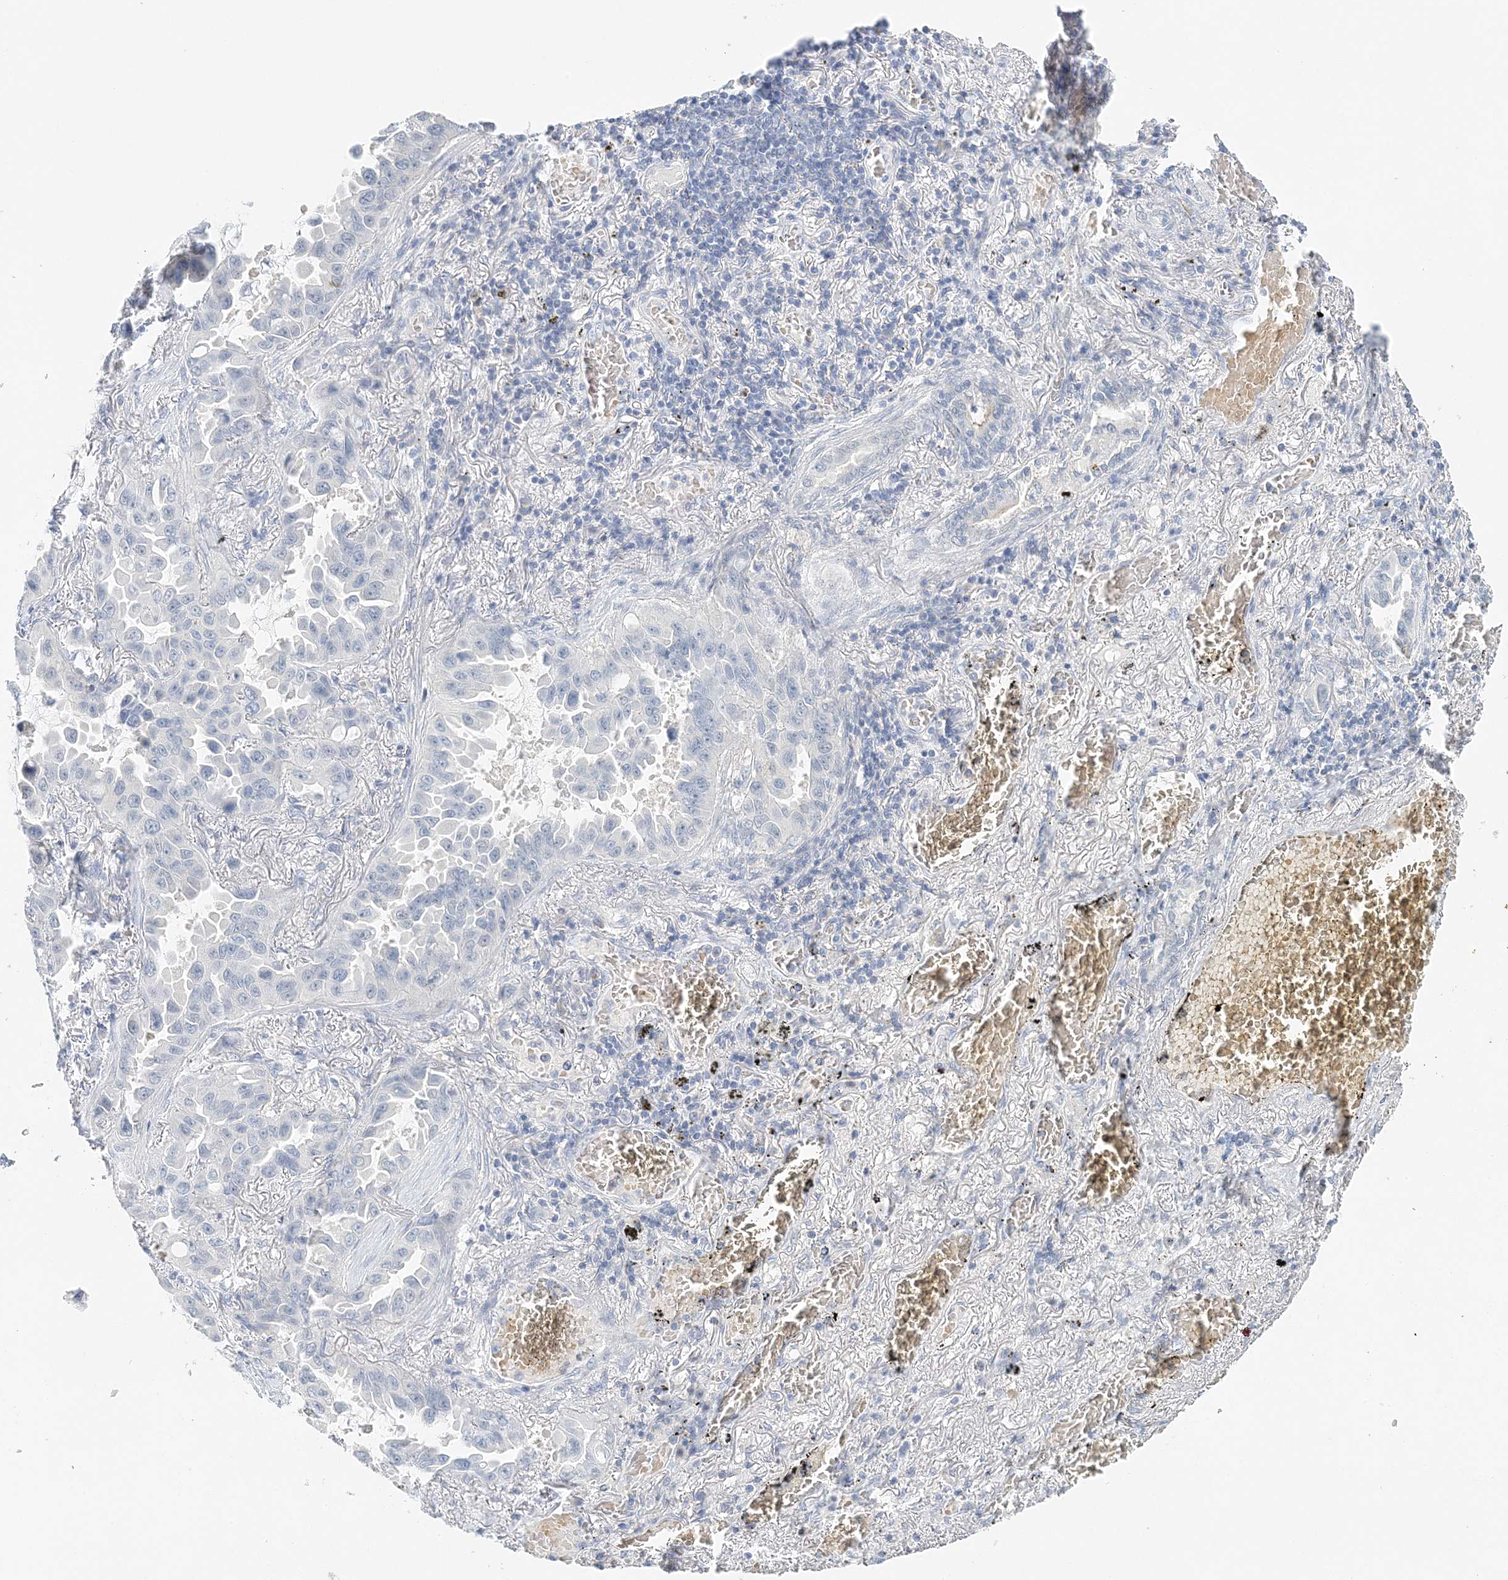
{"staining": {"intensity": "negative", "quantity": "none", "location": "none"}, "tissue": "lung cancer", "cell_type": "Tumor cells", "image_type": "cancer", "snomed": [{"axis": "morphology", "description": "Adenocarcinoma, NOS"}, {"axis": "topography", "description": "Lung"}], "caption": "Protein analysis of lung cancer exhibits no significant positivity in tumor cells.", "gene": "VILL", "patient": {"sex": "male", "age": 64}}